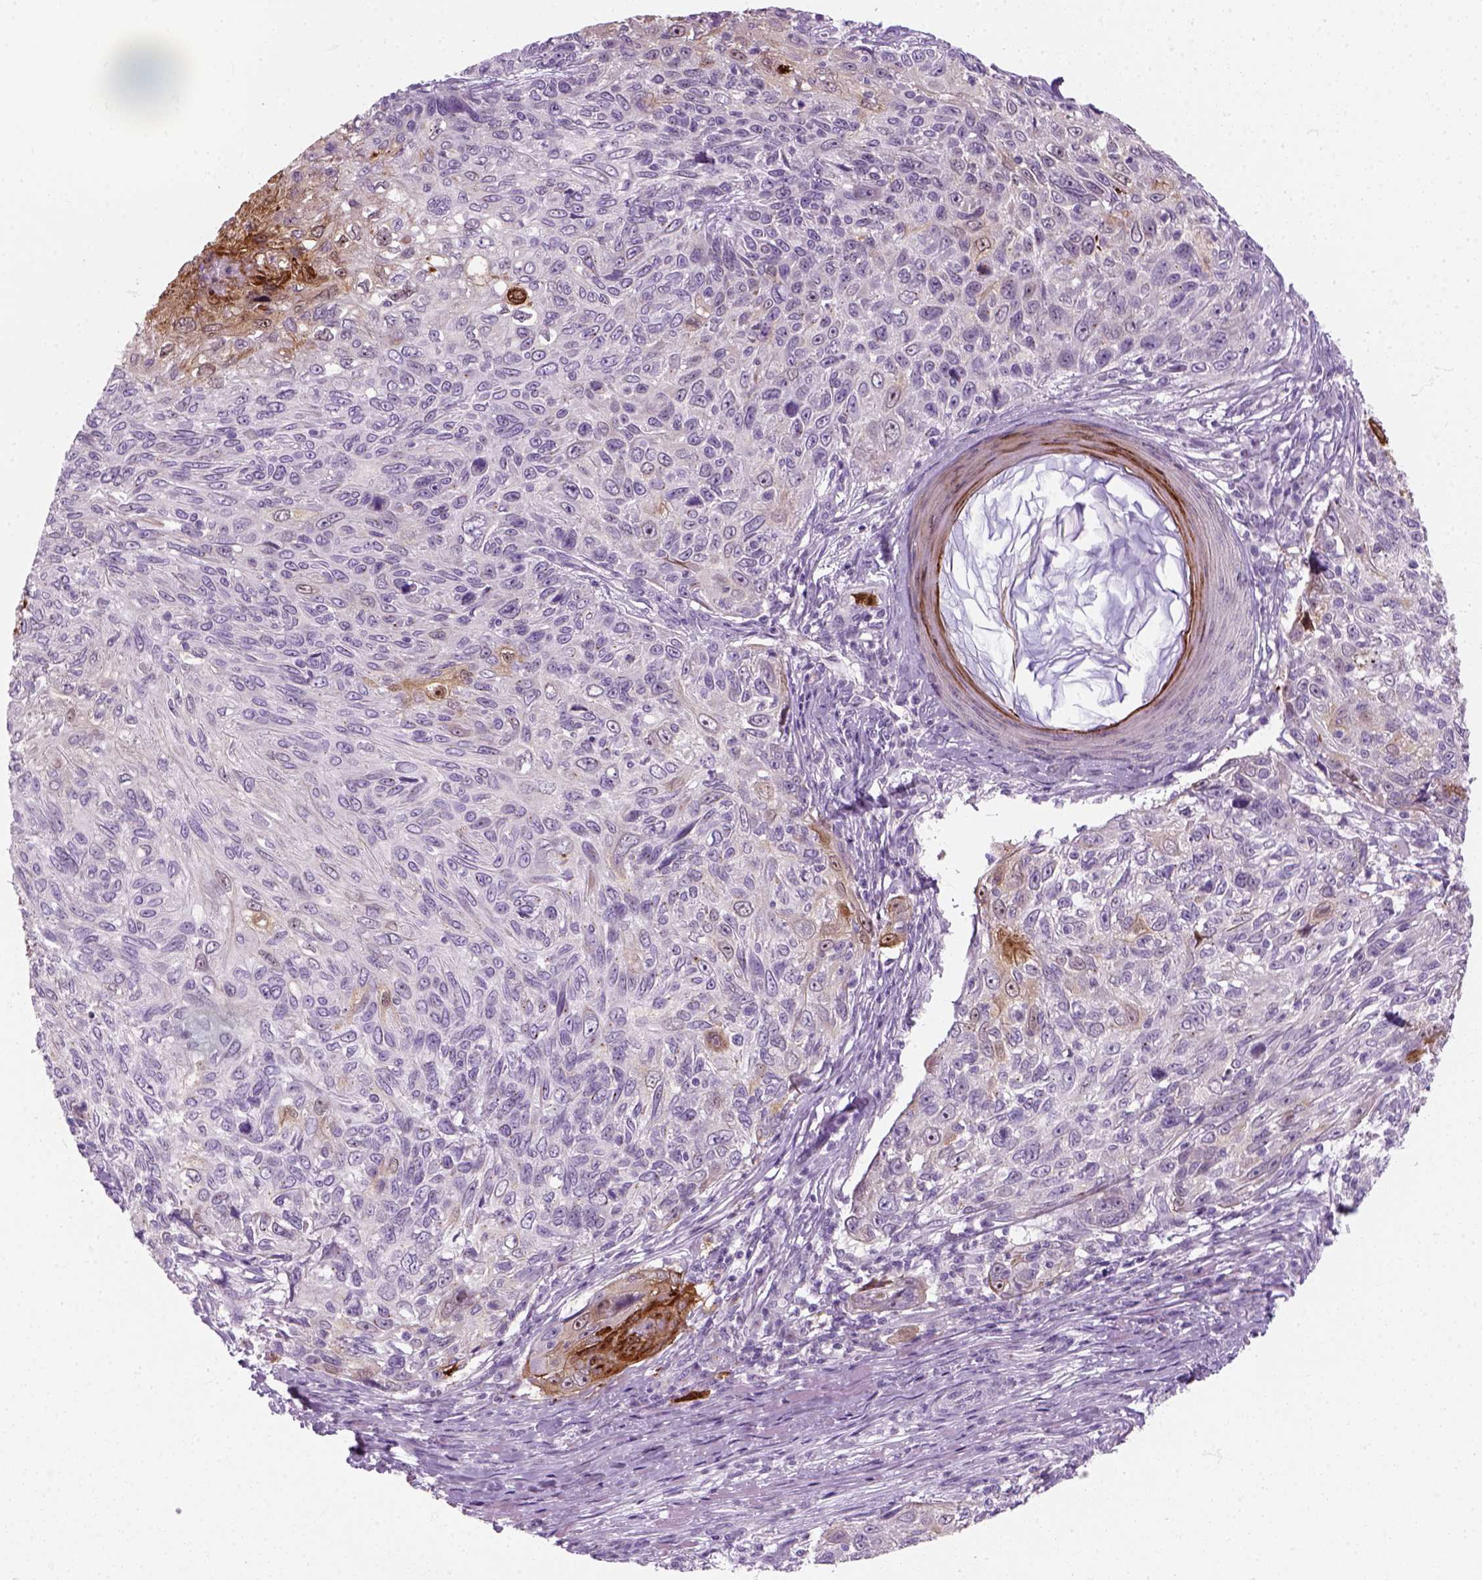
{"staining": {"intensity": "negative", "quantity": "none", "location": "none"}, "tissue": "skin cancer", "cell_type": "Tumor cells", "image_type": "cancer", "snomed": [{"axis": "morphology", "description": "Squamous cell carcinoma, NOS"}, {"axis": "topography", "description": "Skin"}], "caption": "An immunohistochemistry (IHC) micrograph of squamous cell carcinoma (skin) is shown. There is no staining in tumor cells of squamous cell carcinoma (skin).", "gene": "IL4", "patient": {"sex": "male", "age": 92}}